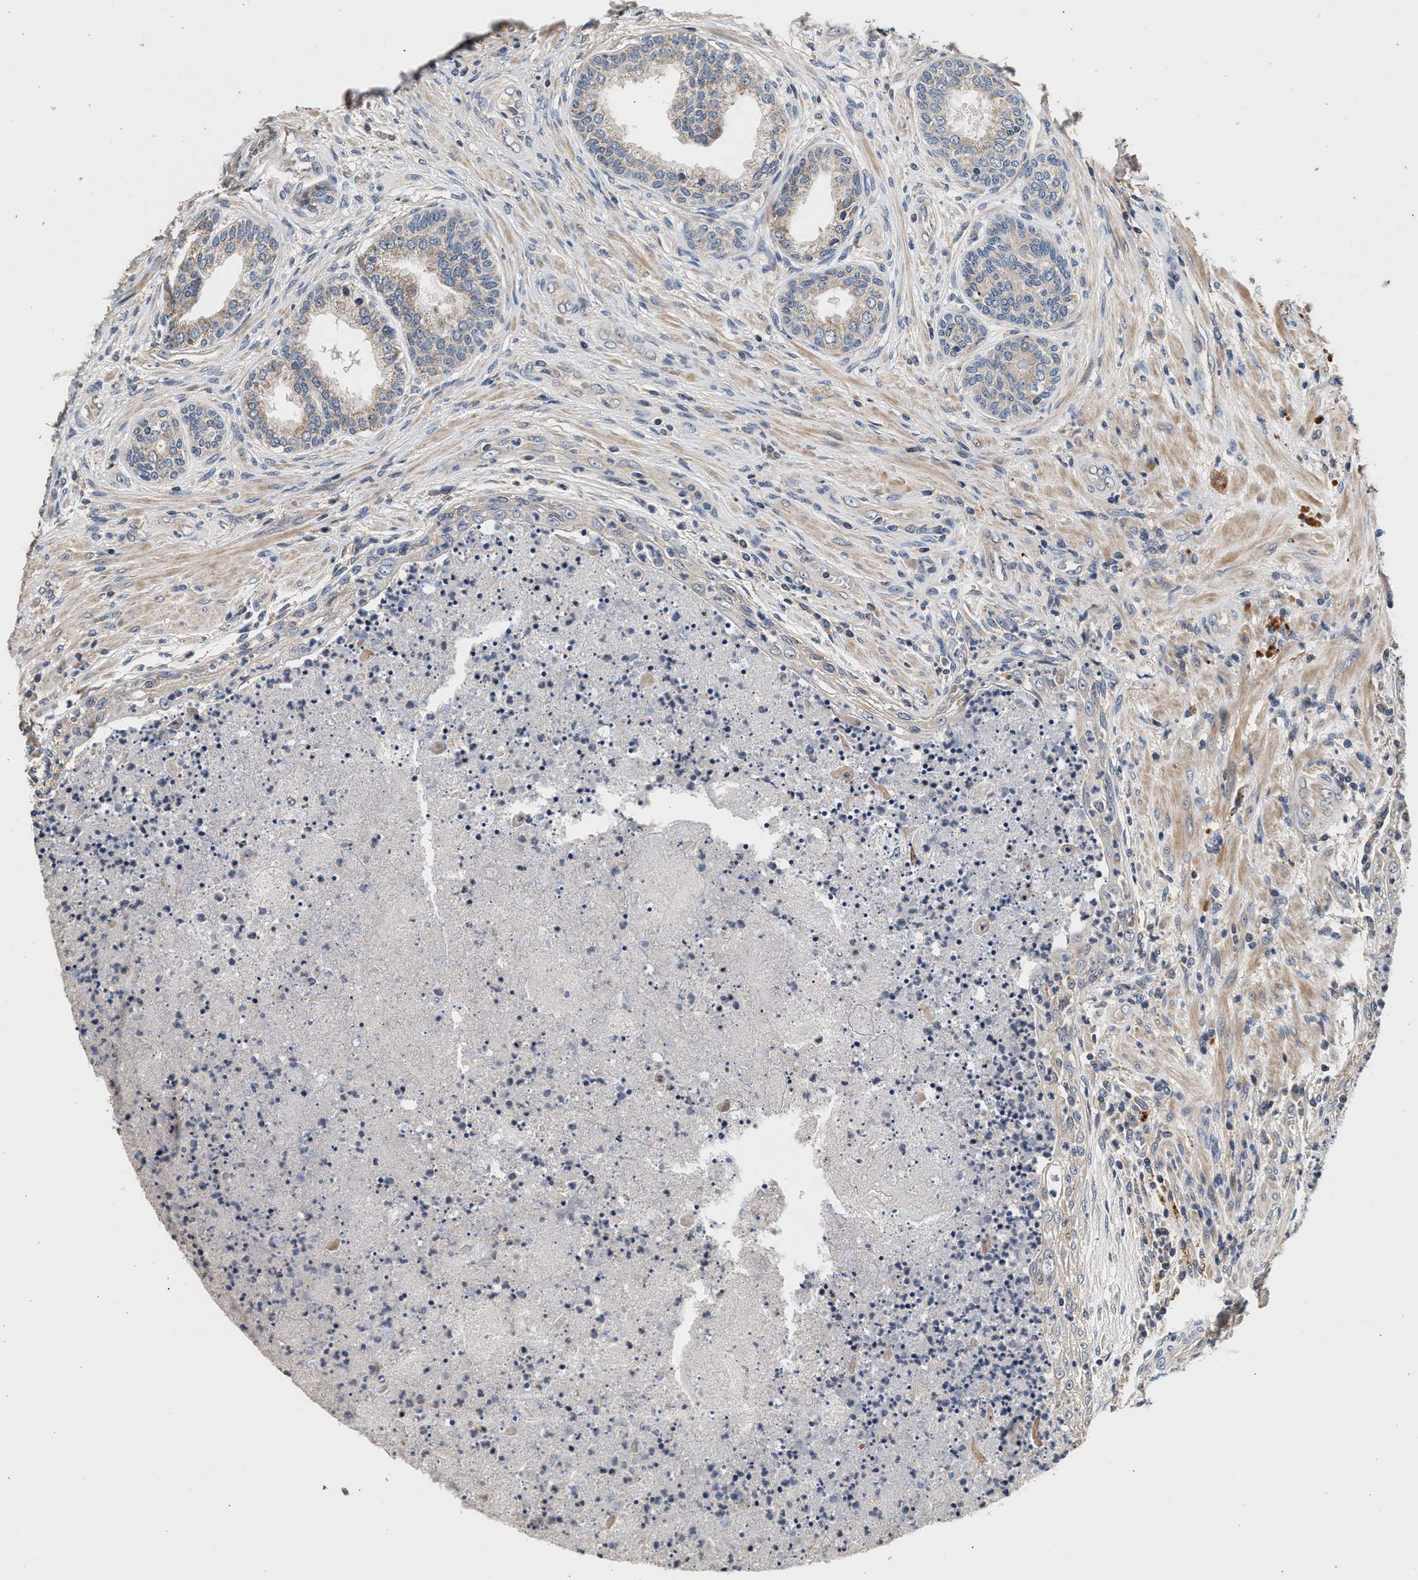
{"staining": {"intensity": "weak", "quantity": "25%-75%", "location": "cytoplasmic/membranous"}, "tissue": "prostate", "cell_type": "Glandular cells", "image_type": "normal", "snomed": [{"axis": "morphology", "description": "Normal tissue, NOS"}, {"axis": "topography", "description": "Prostate"}], "caption": "A micrograph of prostate stained for a protein shows weak cytoplasmic/membranous brown staining in glandular cells. The protein is stained brown, and the nuclei are stained in blue (DAB IHC with brightfield microscopy, high magnification).", "gene": "PTGR3", "patient": {"sex": "male", "age": 76}}